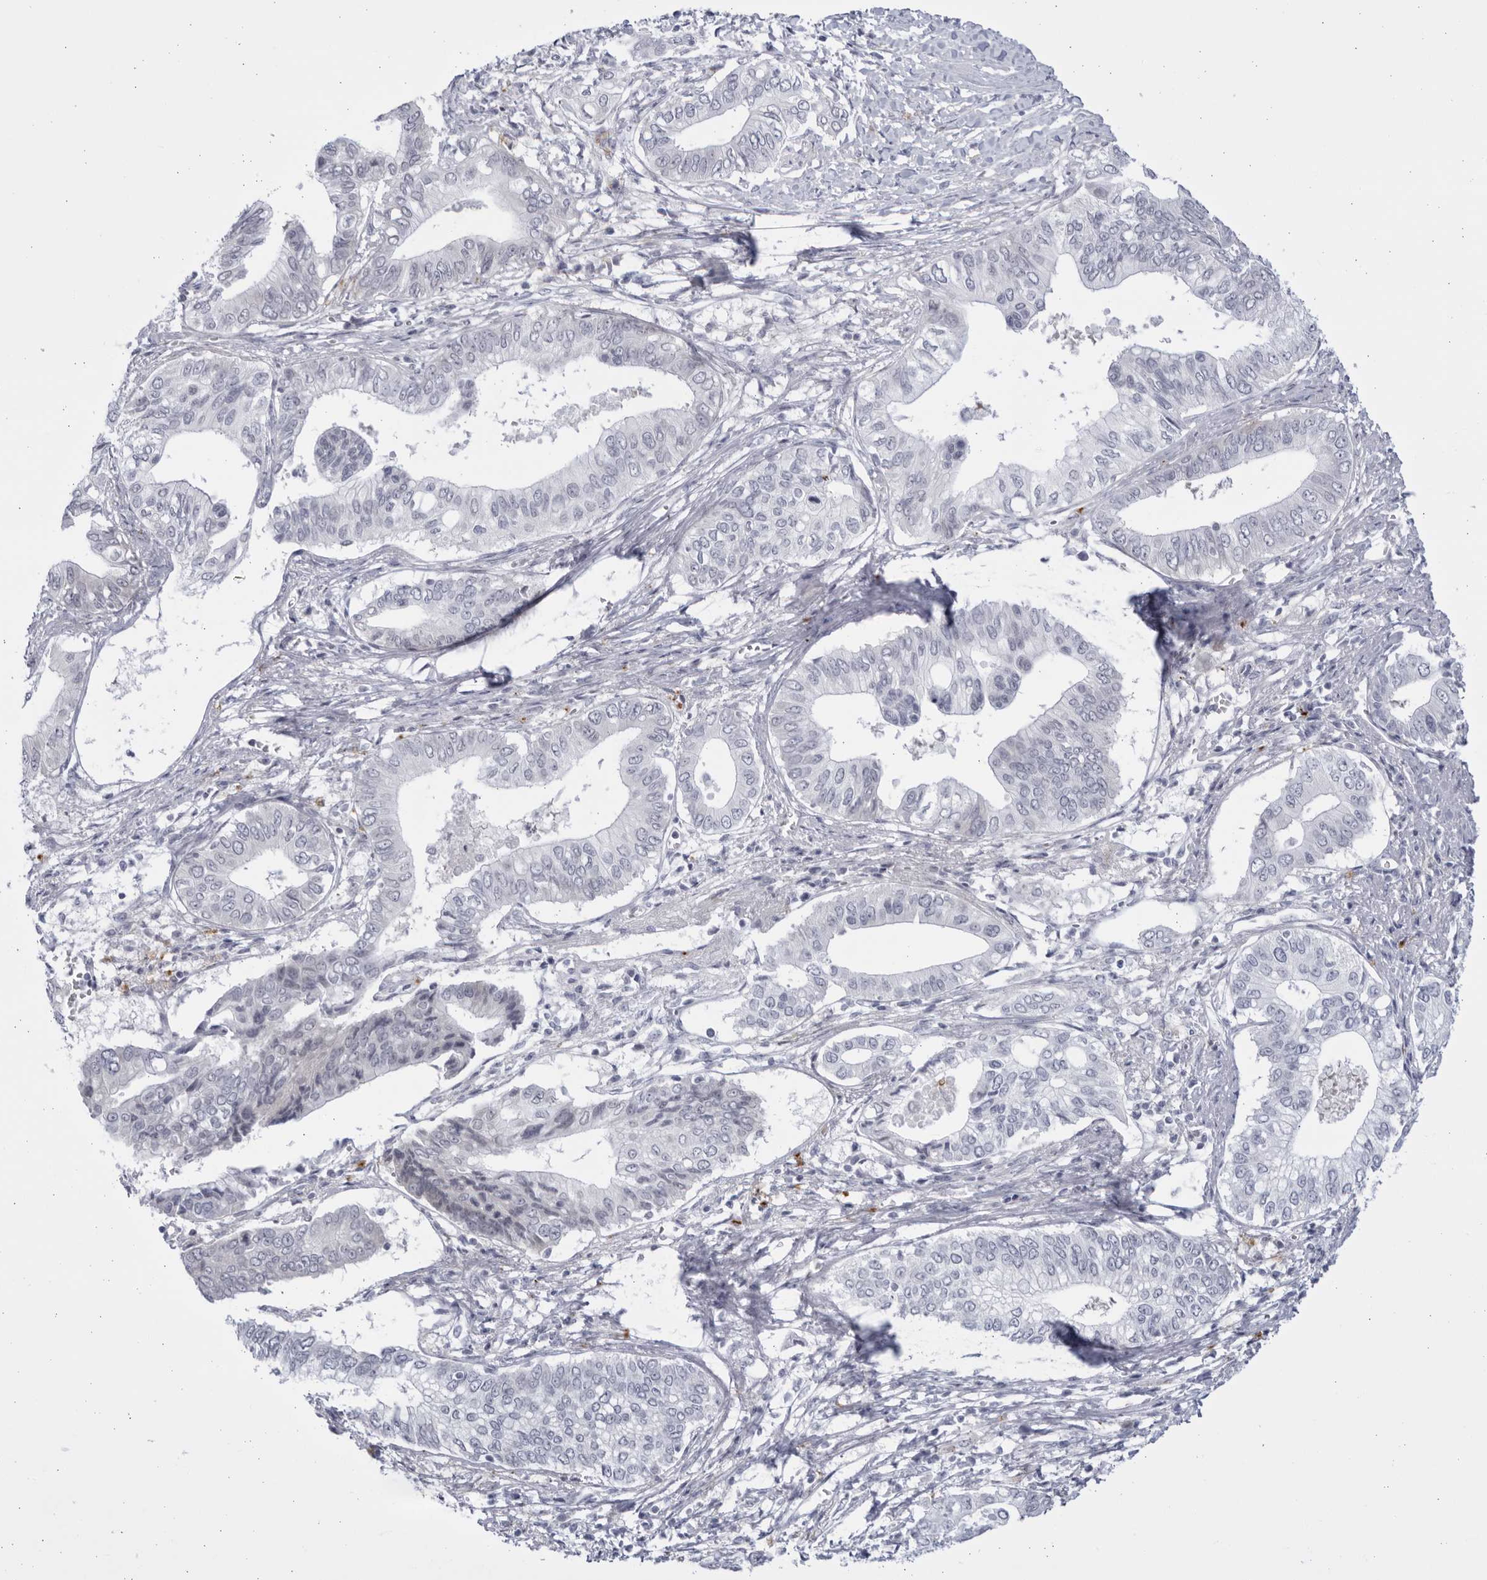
{"staining": {"intensity": "negative", "quantity": "none", "location": "none"}, "tissue": "pancreatic cancer", "cell_type": "Tumor cells", "image_type": "cancer", "snomed": [{"axis": "morphology", "description": "Normal tissue, NOS"}, {"axis": "morphology", "description": "Adenocarcinoma, NOS"}, {"axis": "topography", "description": "Pancreas"}, {"axis": "topography", "description": "Peripheral nerve tissue"}], "caption": "Immunohistochemistry of pancreatic cancer (adenocarcinoma) displays no staining in tumor cells.", "gene": "CCDC181", "patient": {"sex": "male", "age": 59}}